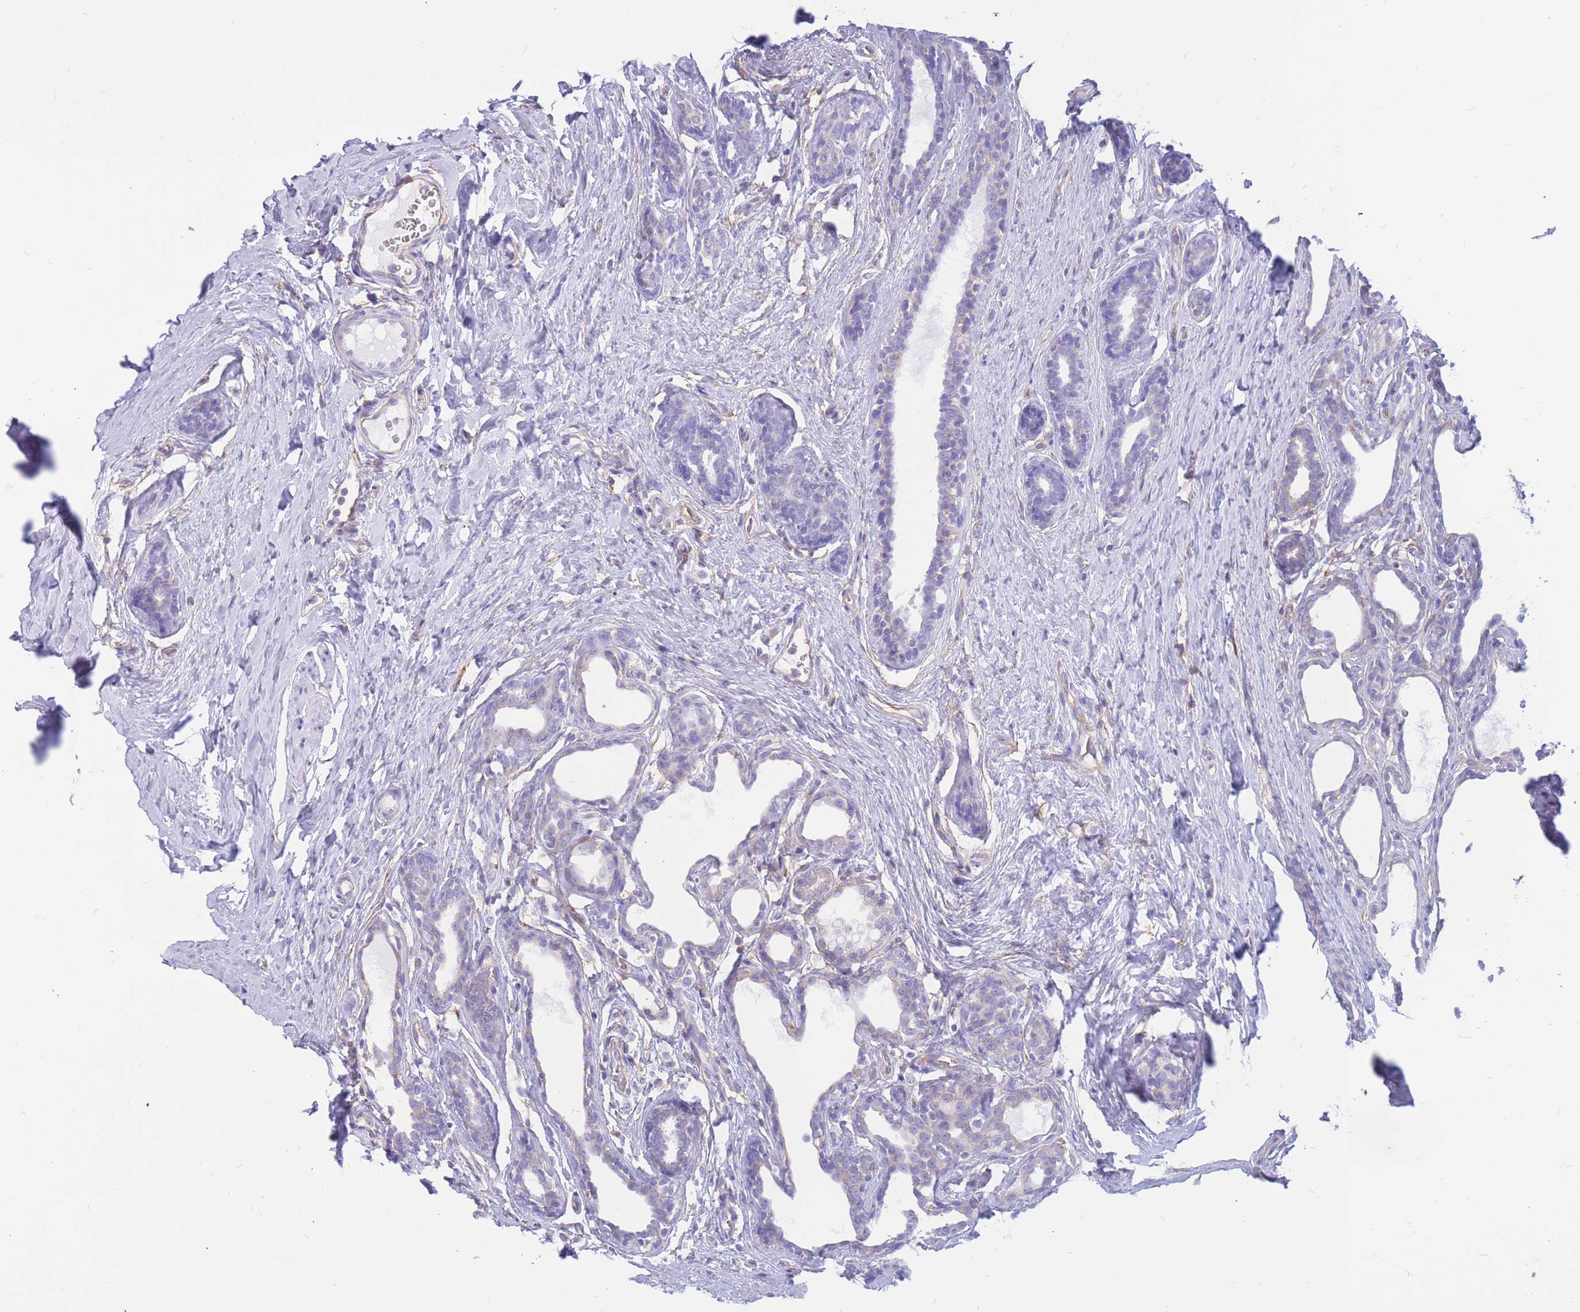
{"staining": {"intensity": "negative", "quantity": "none", "location": "none"}, "tissue": "breast cancer", "cell_type": "Tumor cells", "image_type": "cancer", "snomed": [{"axis": "morphology", "description": "Duct carcinoma"}, {"axis": "topography", "description": "Breast"}], "caption": "Human intraductal carcinoma (breast) stained for a protein using immunohistochemistry (IHC) displays no positivity in tumor cells.", "gene": "ADD2", "patient": {"sex": "female", "age": 40}}